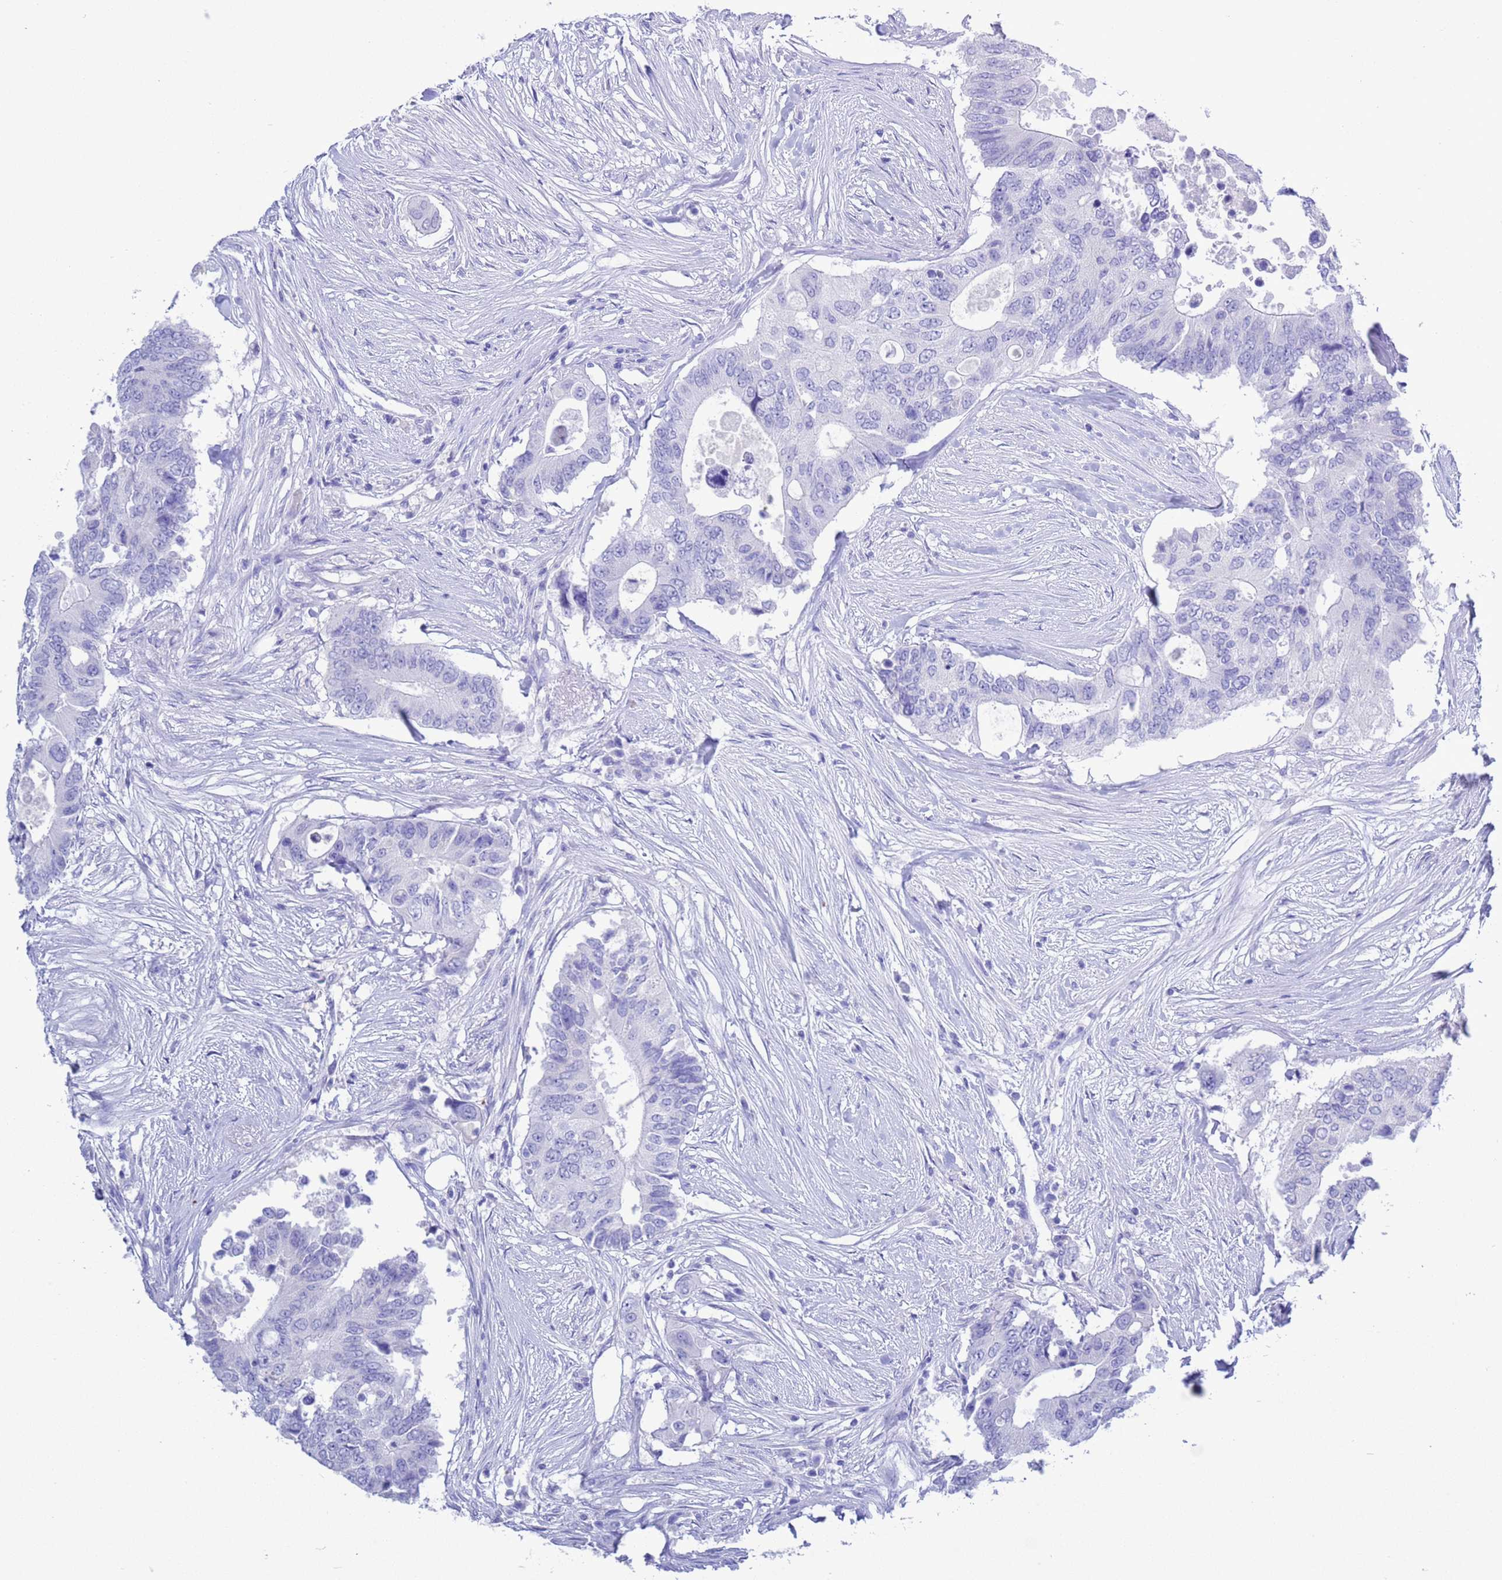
{"staining": {"intensity": "negative", "quantity": "none", "location": "none"}, "tissue": "colorectal cancer", "cell_type": "Tumor cells", "image_type": "cancer", "snomed": [{"axis": "morphology", "description": "Adenocarcinoma, NOS"}, {"axis": "topography", "description": "Colon"}], "caption": "High magnification brightfield microscopy of colorectal cancer stained with DAB (3,3'-diaminobenzidine) (brown) and counterstained with hematoxylin (blue): tumor cells show no significant staining. (DAB (3,3'-diaminobenzidine) IHC, high magnification).", "gene": "GSTM1", "patient": {"sex": "male", "age": 71}}